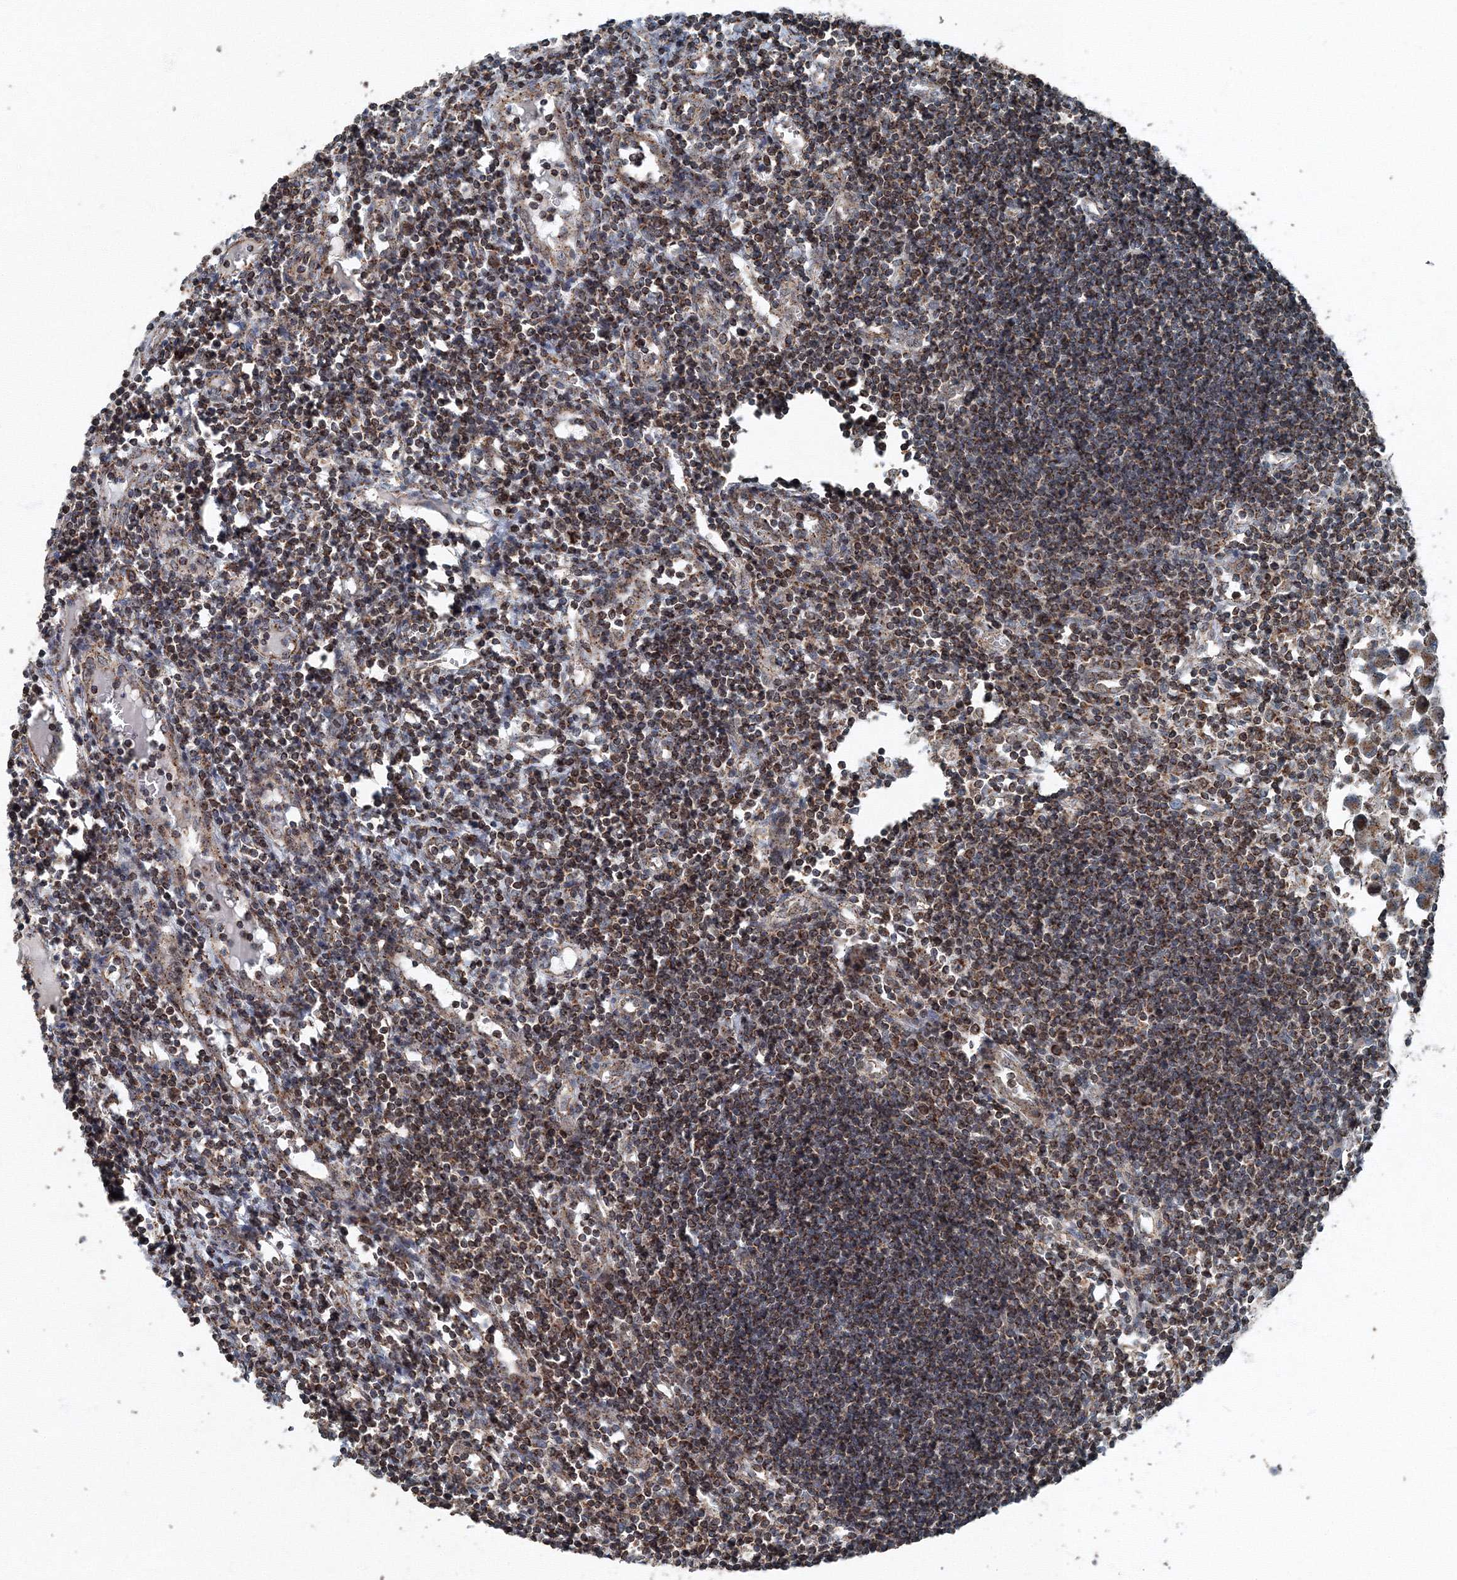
{"staining": {"intensity": "strong", "quantity": ">75%", "location": "cytoplasmic/membranous"}, "tissue": "lymph node", "cell_type": "Germinal center cells", "image_type": "normal", "snomed": [{"axis": "morphology", "description": "Normal tissue, NOS"}, {"axis": "morphology", "description": "Malignant melanoma, Metastatic site"}, {"axis": "topography", "description": "Lymph node"}], "caption": "The histopathology image demonstrates a brown stain indicating the presence of a protein in the cytoplasmic/membranous of germinal center cells in lymph node. (Stains: DAB in brown, nuclei in blue, Microscopy: brightfield microscopy at high magnification).", "gene": "AASDH", "patient": {"sex": "male", "age": 41}}